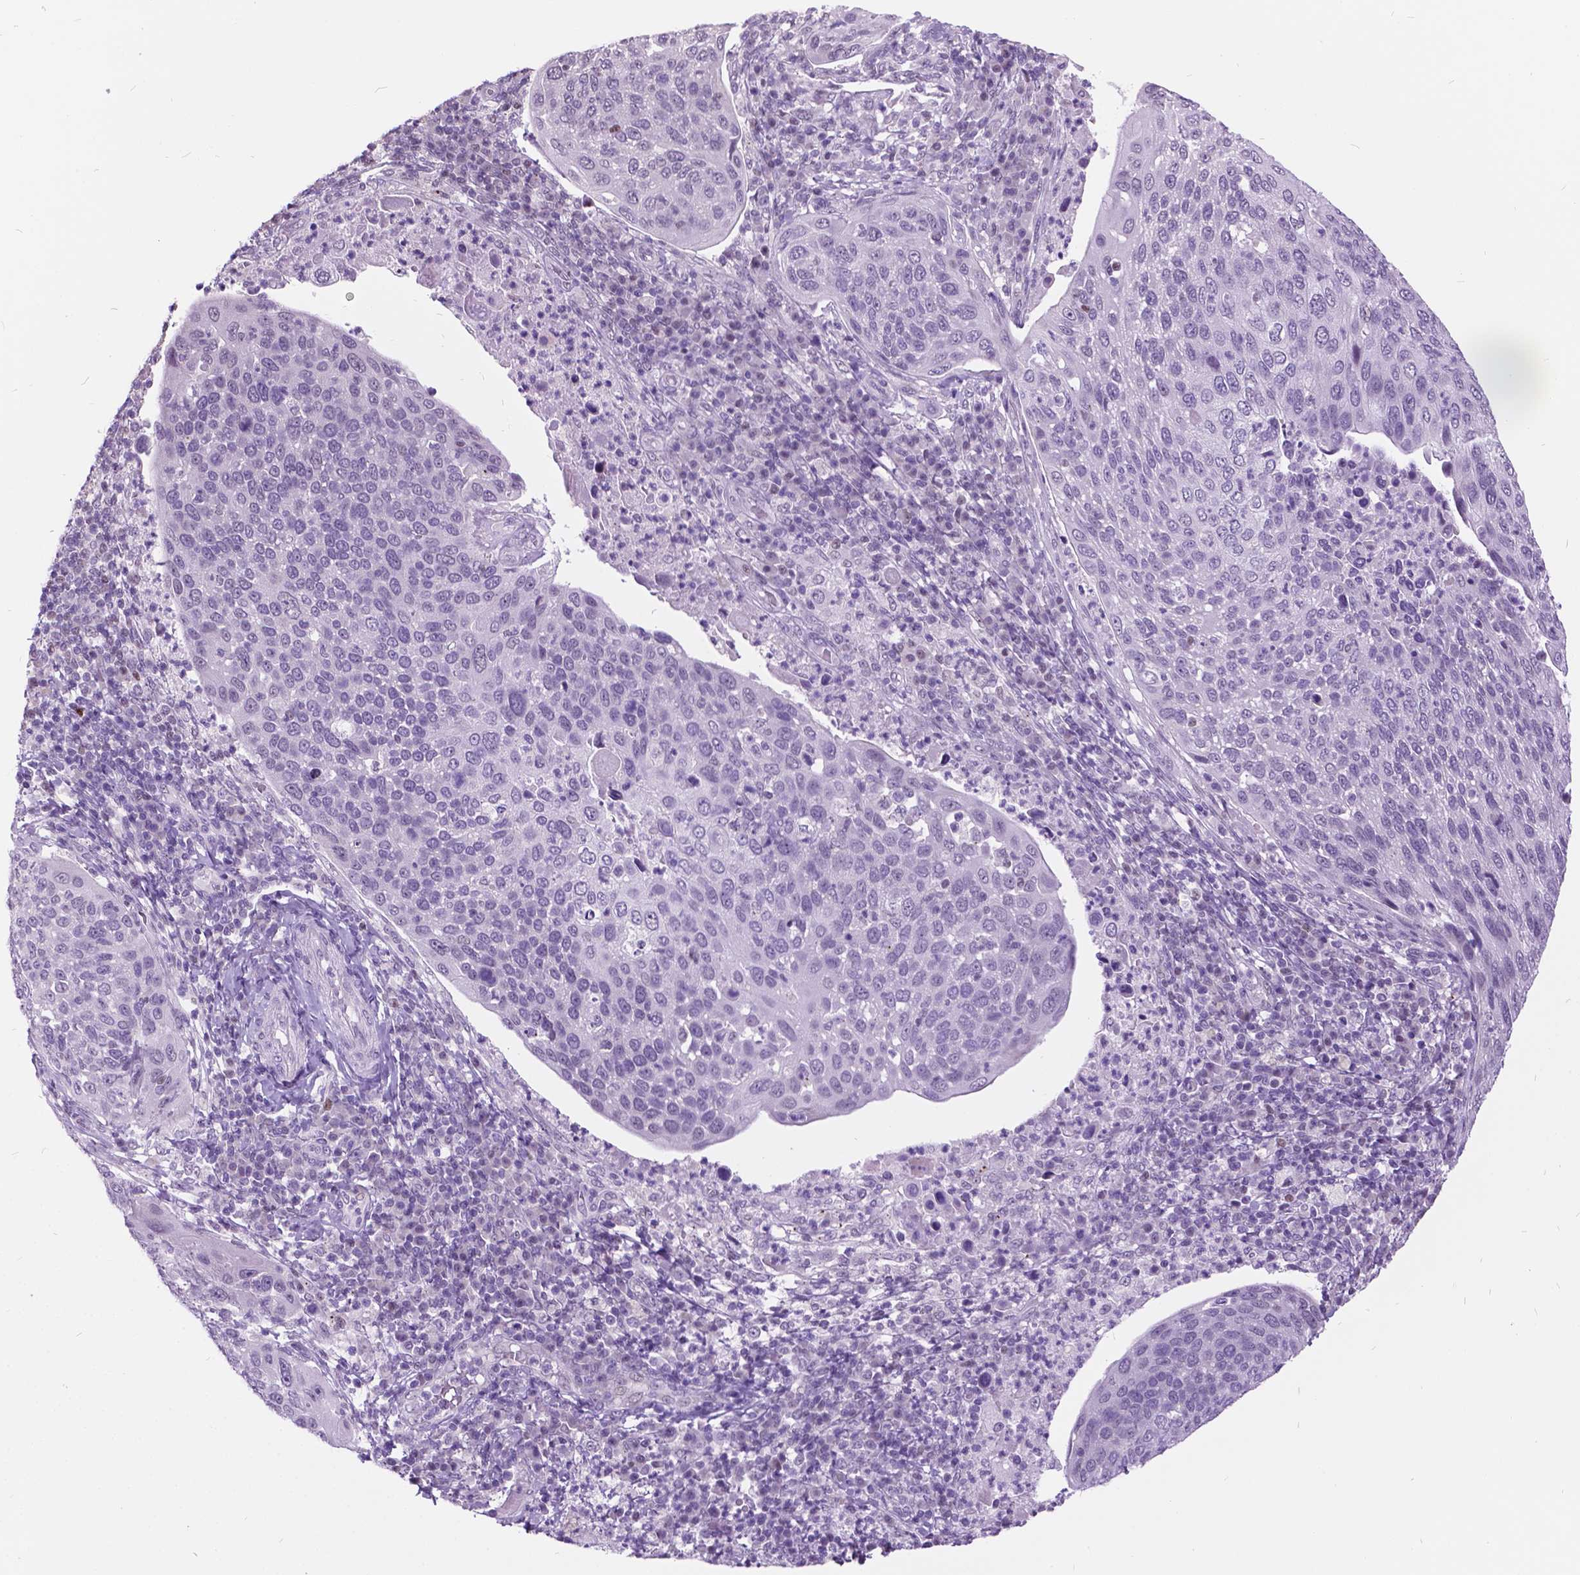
{"staining": {"intensity": "negative", "quantity": "none", "location": "none"}, "tissue": "cervical cancer", "cell_type": "Tumor cells", "image_type": "cancer", "snomed": [{"axis": "morphology", "description": "Squamous cell carcinoma, NOS"}, {"axis": "topography", "description": "Cervix"}], "caption": "Tumor cells are negative for protein expression in human squamous cell carcinoma (cervical).", "gene": "DPF3", "patient": {"sex": "female", "age": 54}}